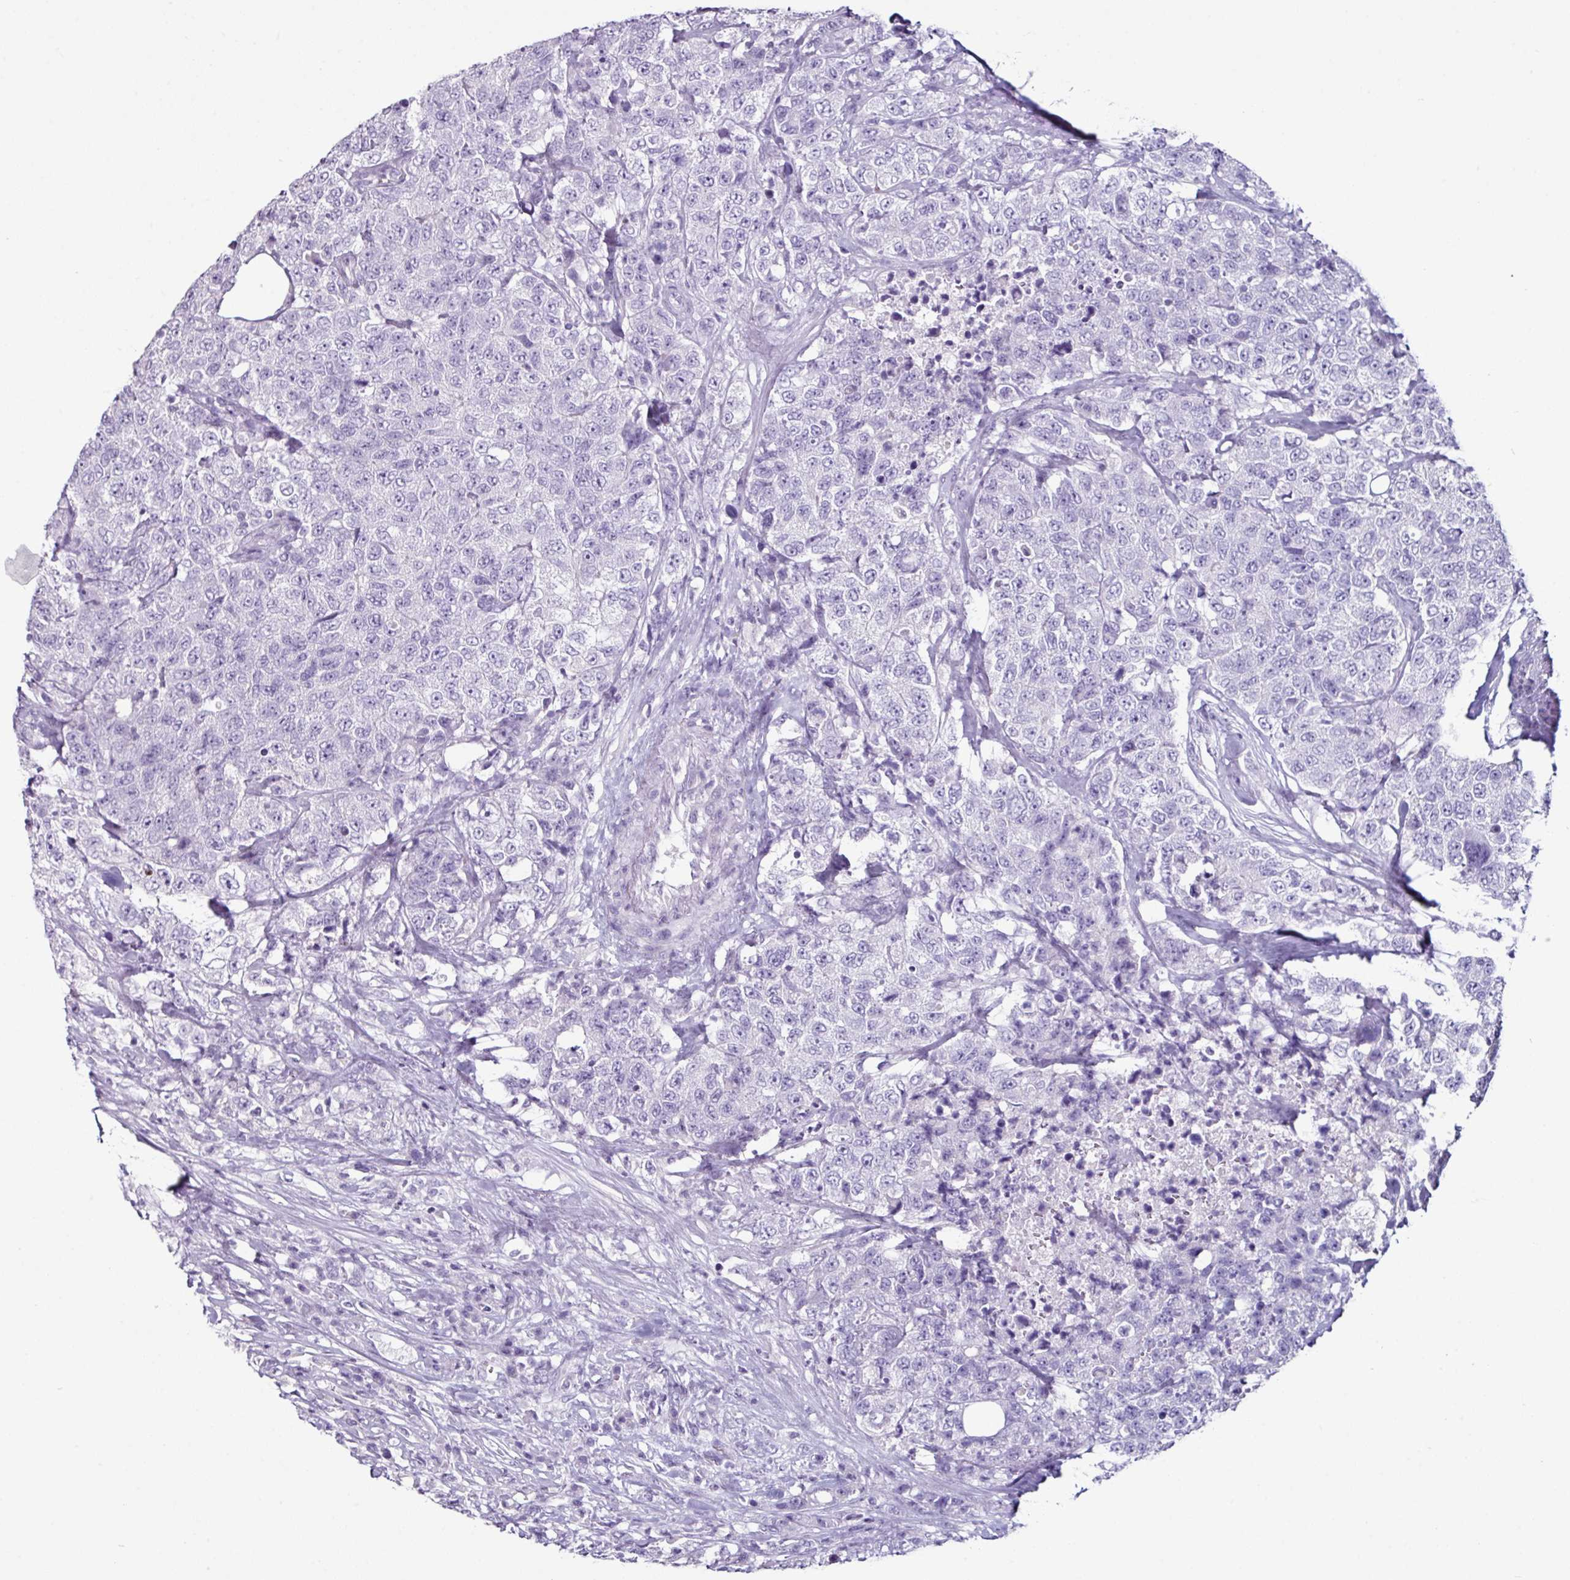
{"staining": {"intensity": "negative", "quantity": "none", "location": "none"}, "tissue": "urothelial cancer", "cell_type": "Tumor cells", "image_type": "cancer", "snomed": [{"axis": "morphology", "description": "Urothelial carcinoma, High grade"}, {"axis": "topography", "description": "Urinary bladder"}], "caption": "This is a photomicrograph of immunohistochemistry staining of high-grade urothelial carcinoma, which shows no staining in tumor cells.", "gene": "GLP2R", "patient": {"sex": "female", "age": 78}}